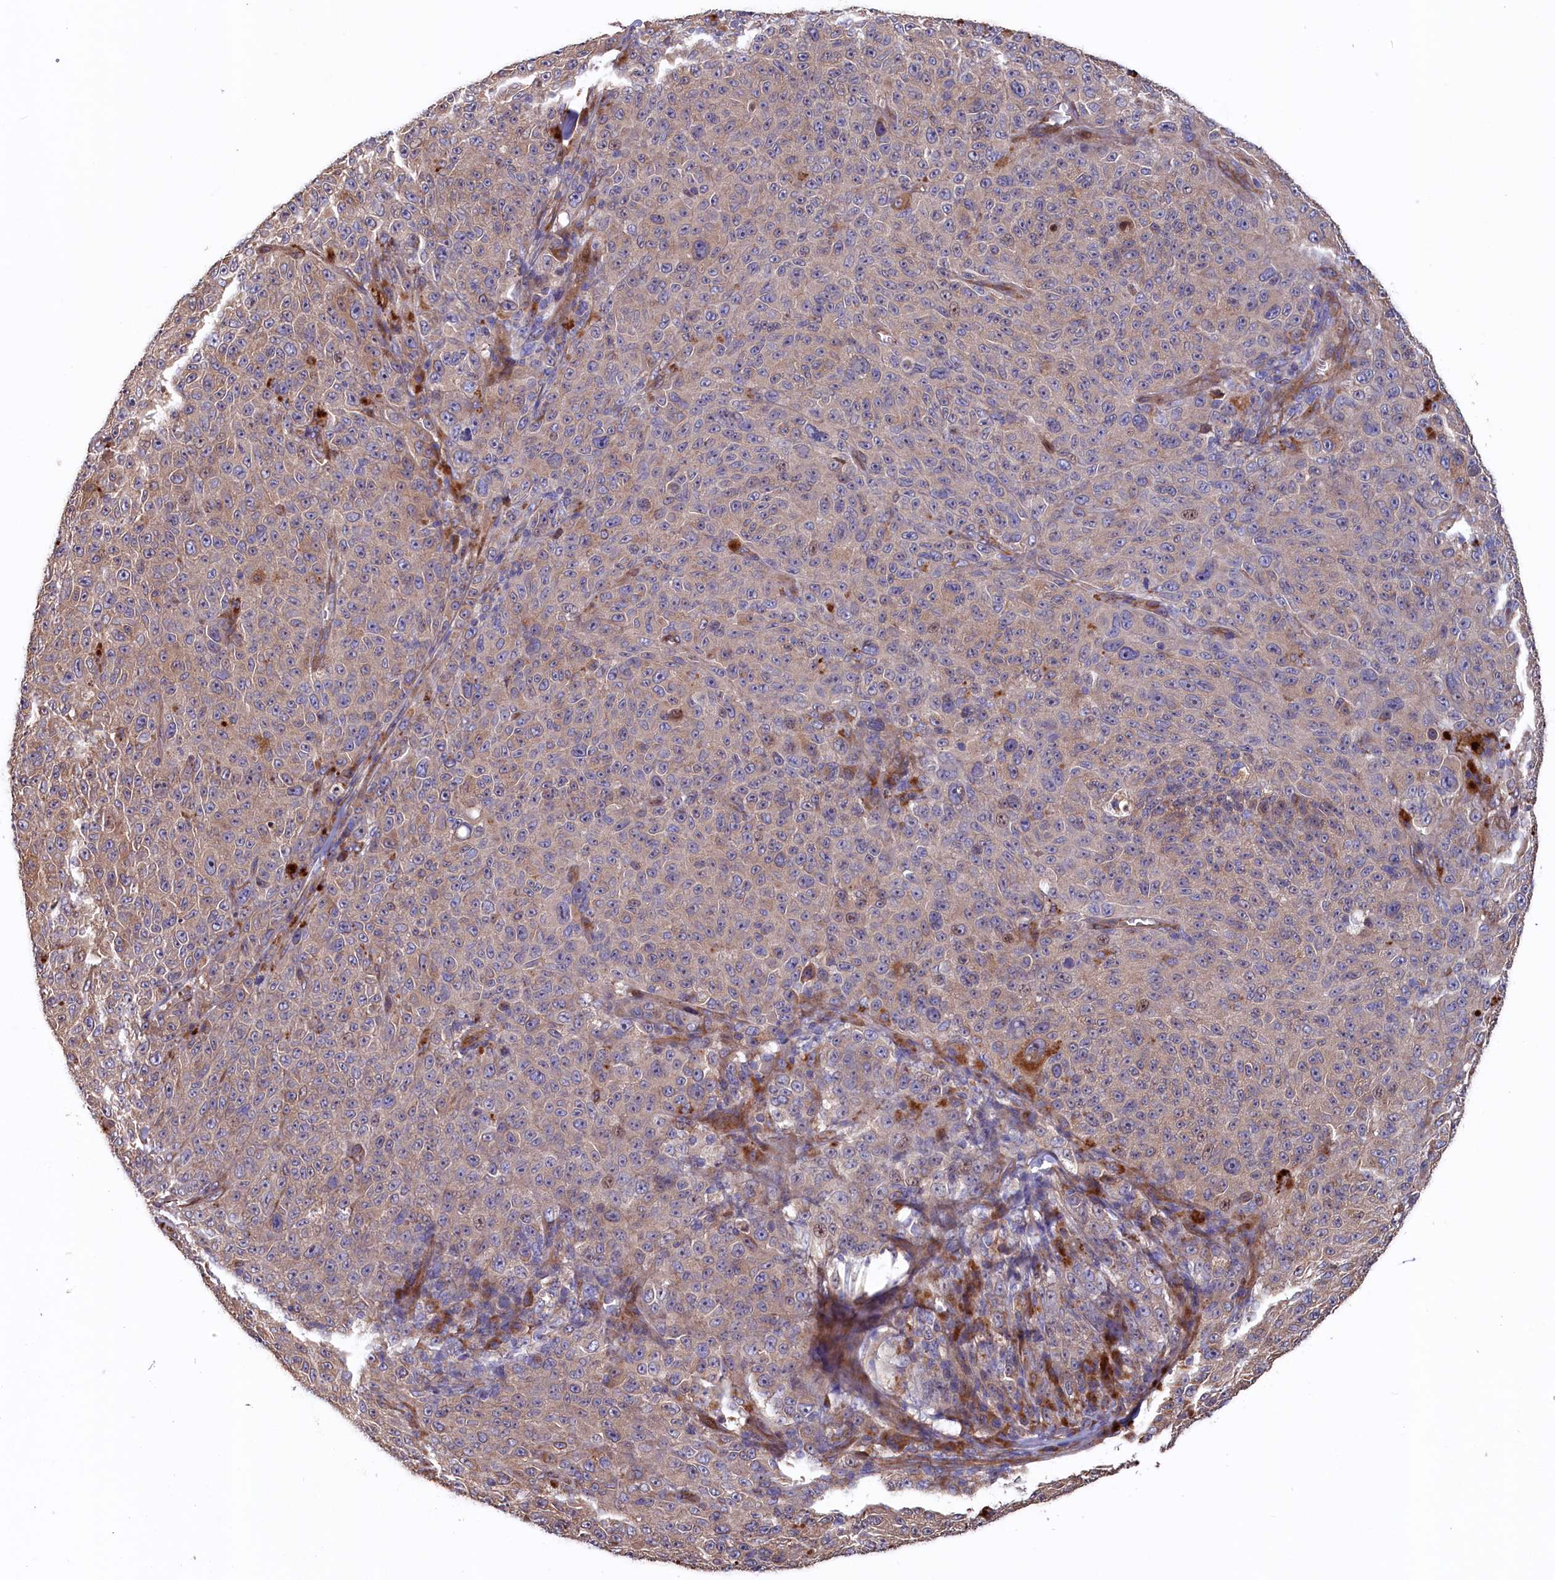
{"staining": {"intensity": "weak", "quantity": "<25%", "location": "cytoplasmic/membranous"}, "tissue": "melanoma", "cell_type": "Tumor cells", "image_type": "cancer", "snomed": [{"axis": "morphology", "description": "Malignant melanoma, NOS"}, {"axis": "topography", "description": "Skin"}], "caption": "This is an IHC histopathology image of human melanoma. There is no staining in tumor cells.", "gene": "GREB1L", "patient": {"sex": "female", "age": 82}}